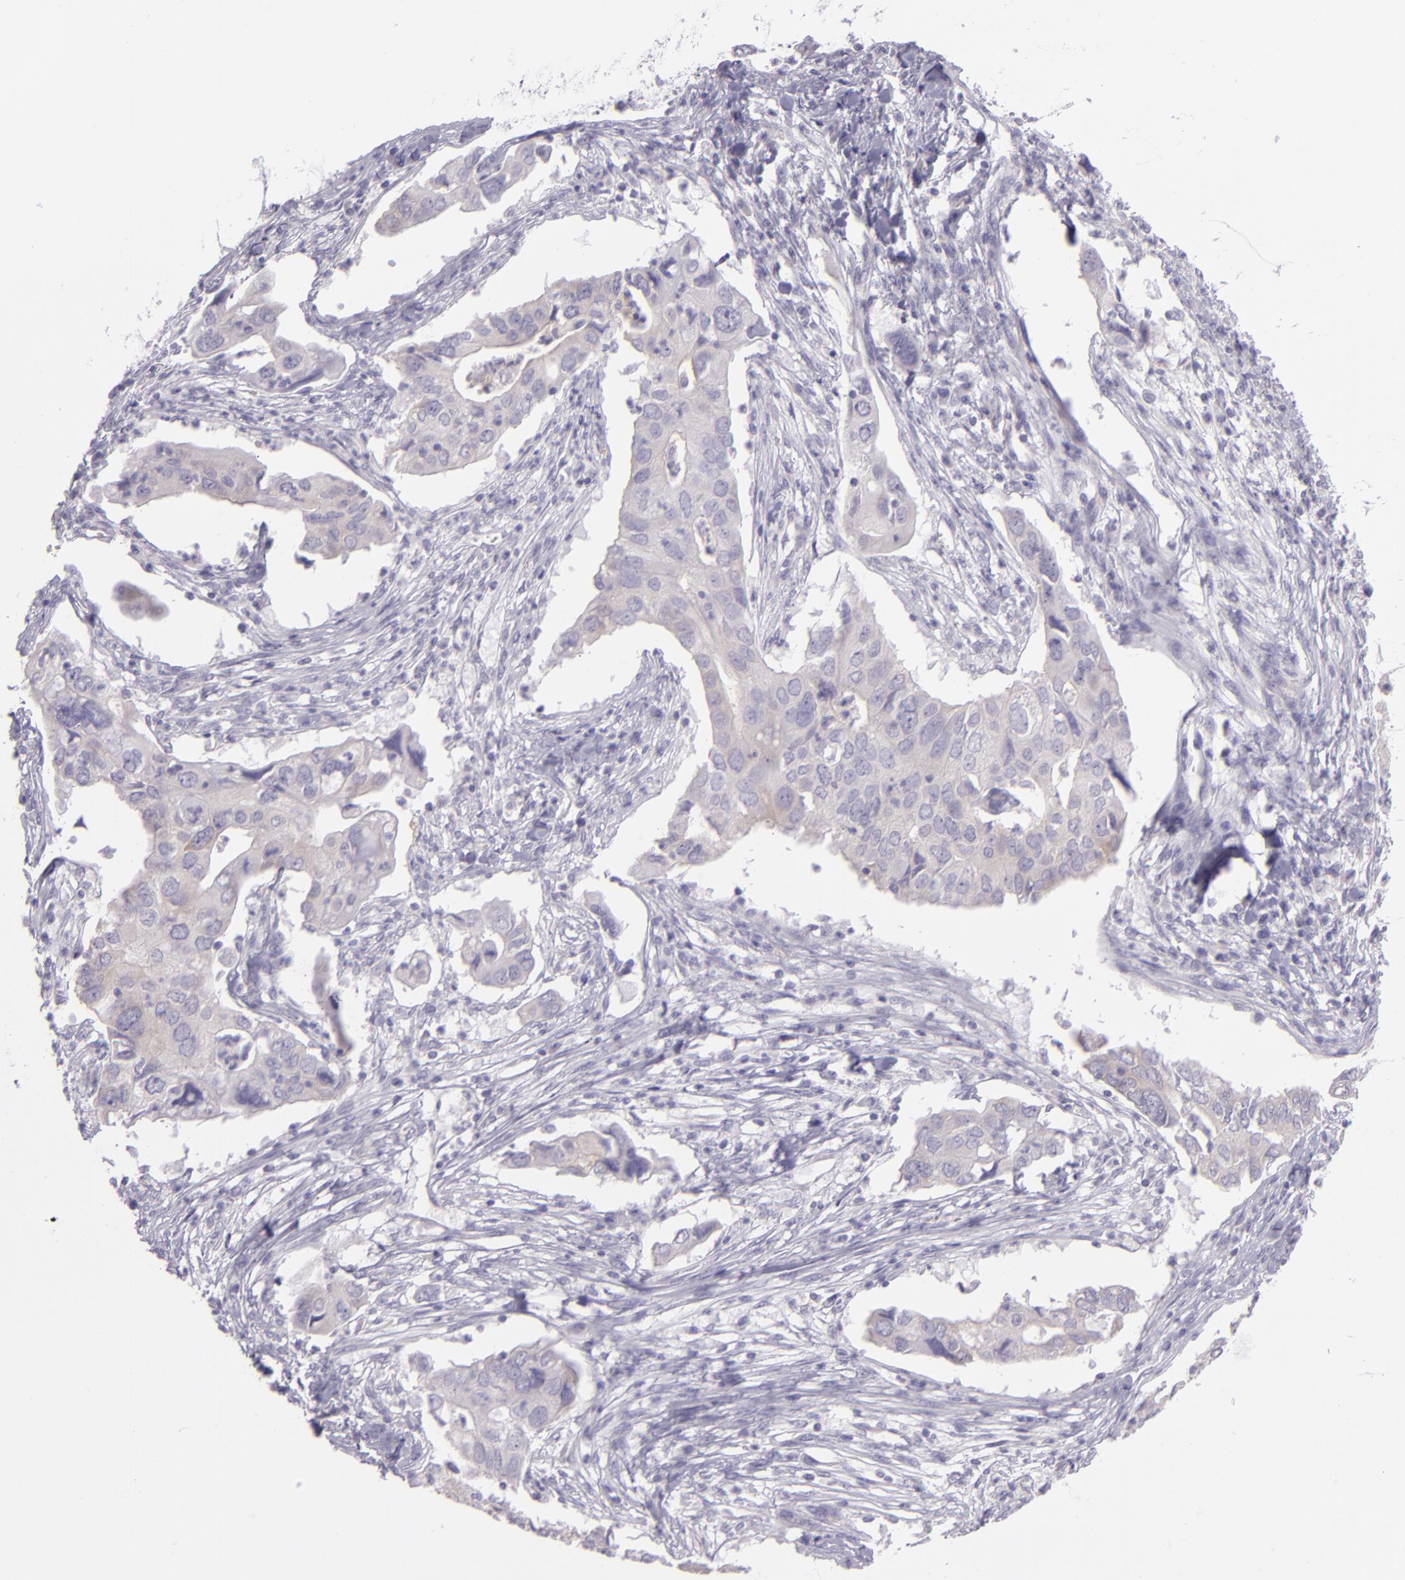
{"staining": {"intensity": "negative", "quantity": "none", "location": "none"}, "tissue": "lung cancer", "cell_type": "Tumor cells", "image_type": "cancer", "snomed": [{"axis": "morphology", "description": "Adenocarcinoma, NOS"}, {"axis": "topography", "description": "Lung"}], "caption": "Tumor cells show no significant positivity in lung adenocarcinoma. (DAB IHC with hematoxylin counter stain).", "gene": "ZC3H7B", "patient": {"sex": "male", "age": 48}}